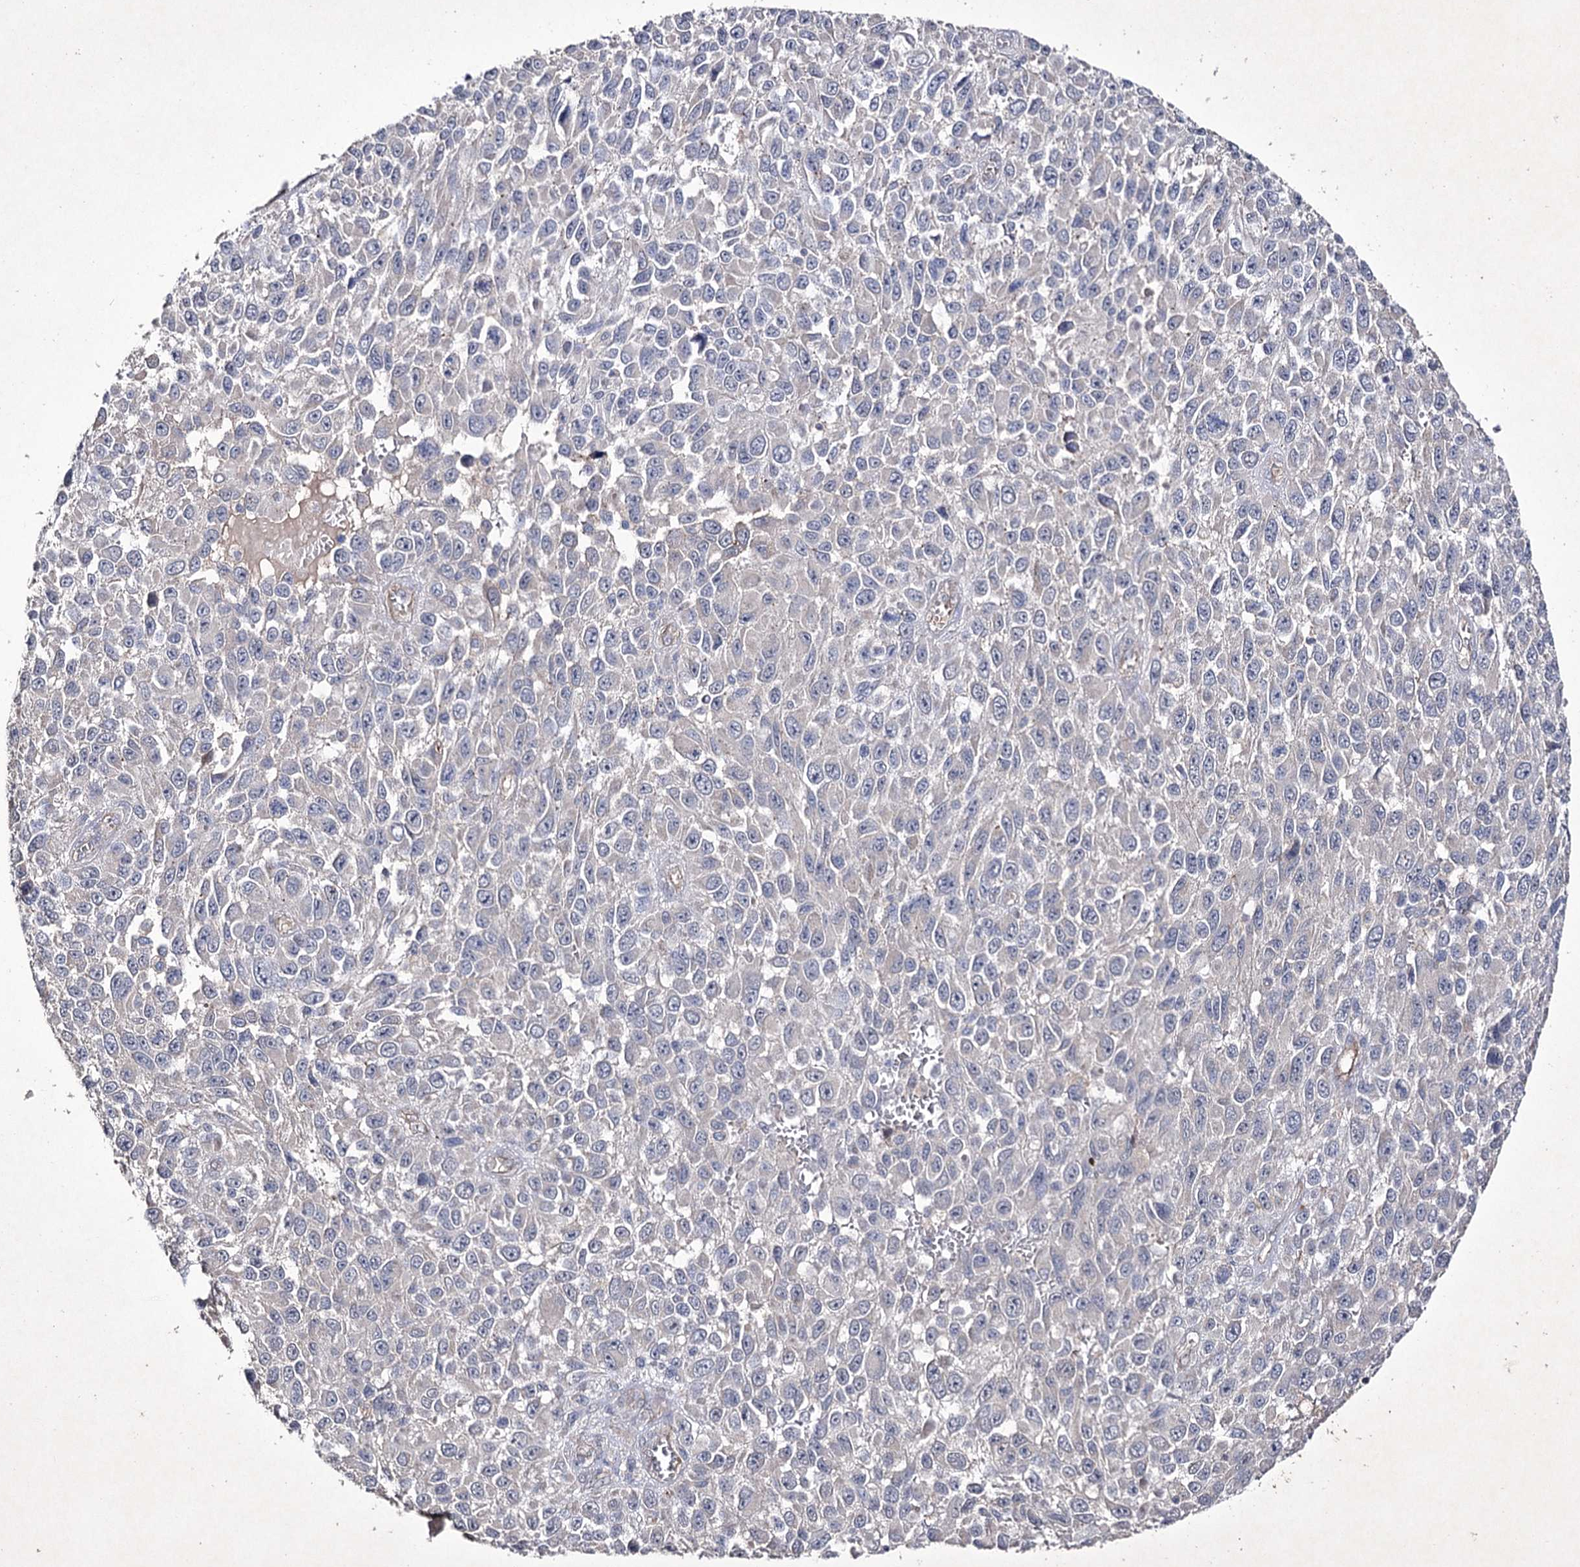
{"staining": {"intensity": "negative", "quantity": "none", "location": "none"}, "tissue": "melanoma", "cell_type": "Tumor cells", "image_type": "cancer", "snomed": [{"axis": "morphology", "description": "Normal tissue, NOS"}, {"axis": "morphology", "description": "Malignant melanoma, NOS"}, {"axis": "topography", "description": "Skin"}], "caption": "IHC of malignant melanoma shows no positivity in tumor cells.", "gene": "SEMA4G", "patient": {"sex": "female", "age": 96}}